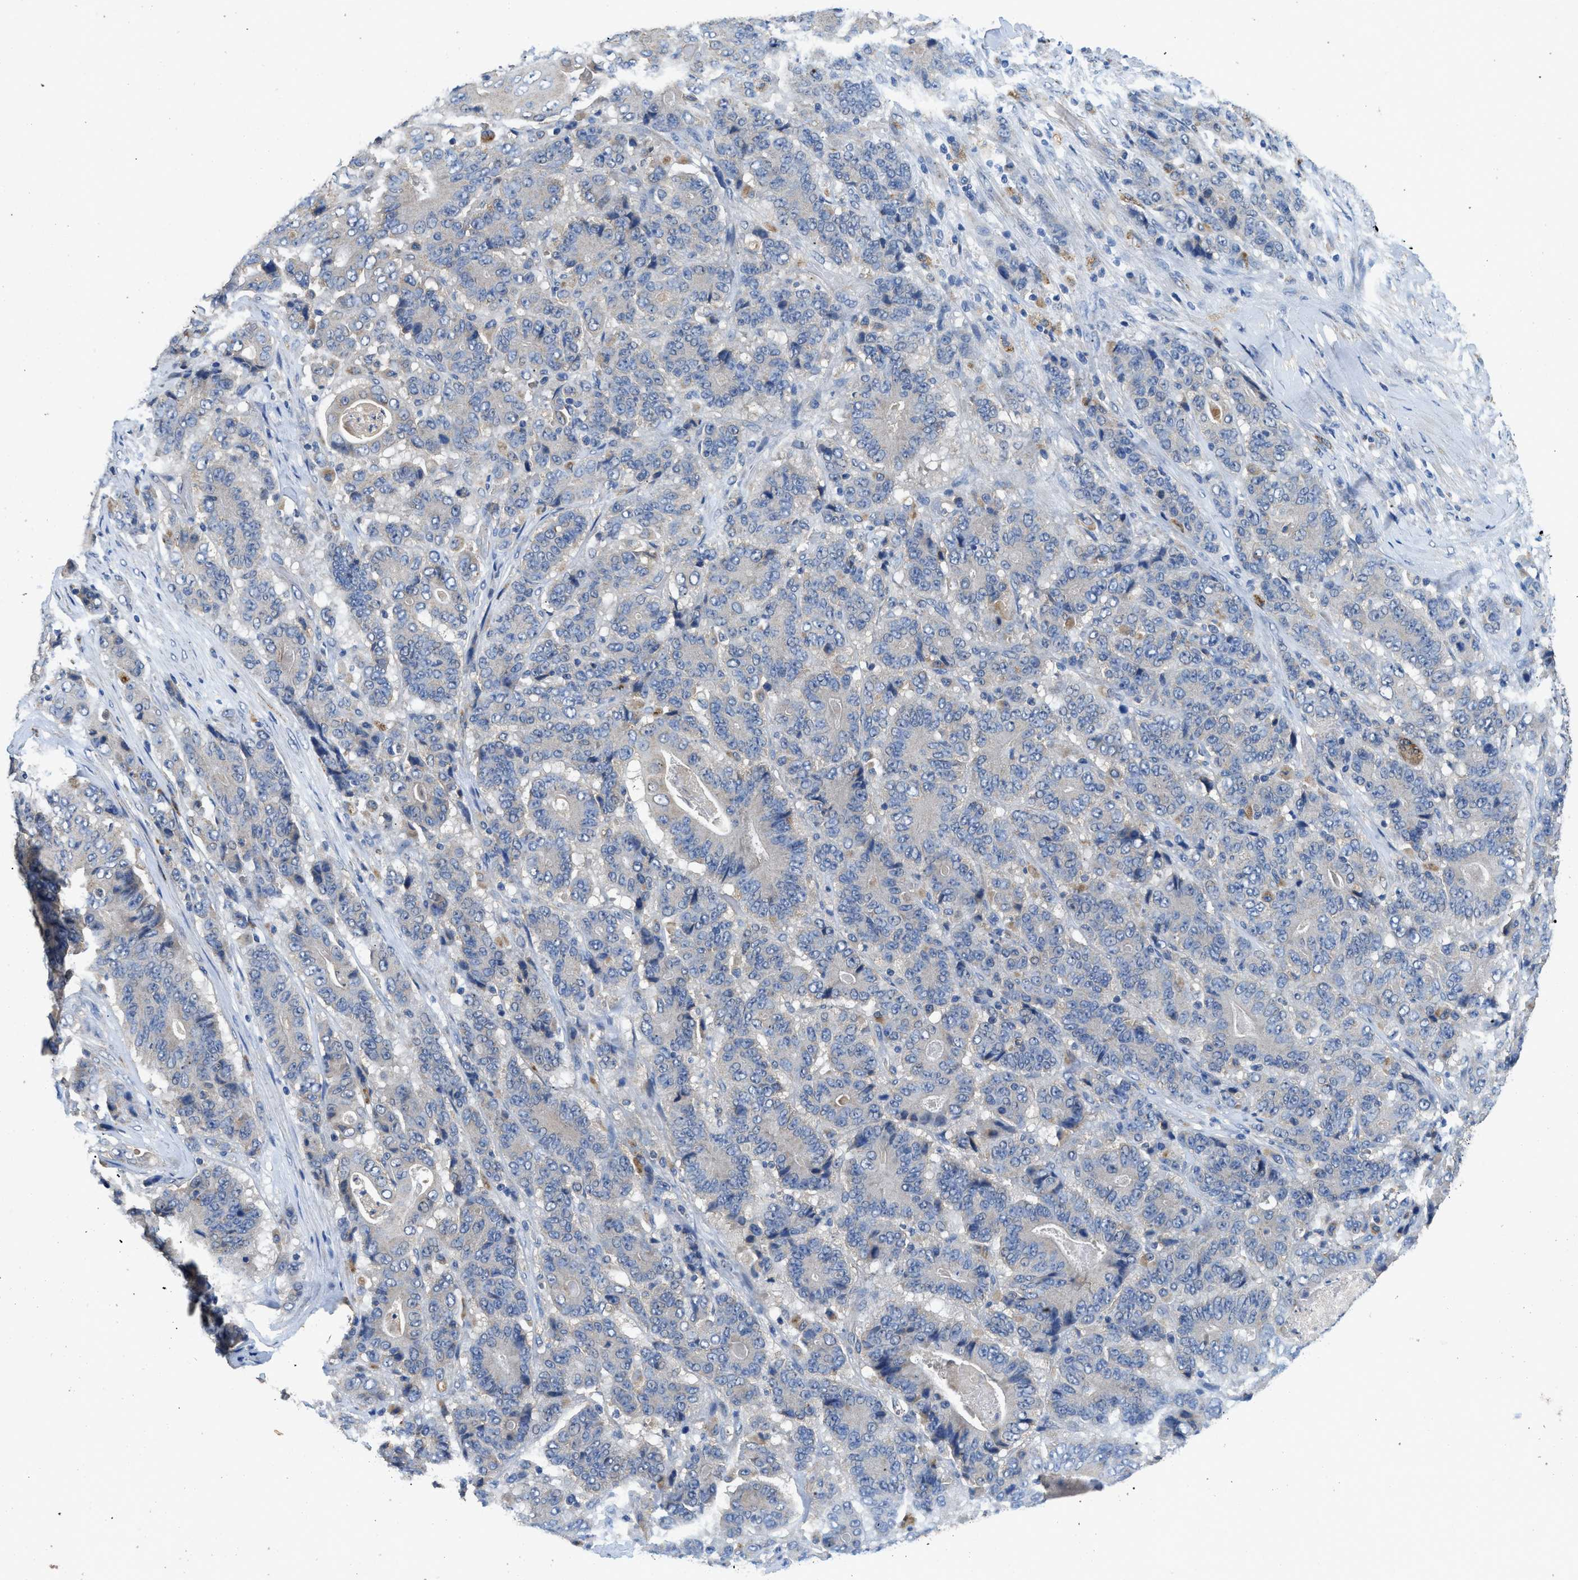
{"staining": {"intensity": "negative", "quantity": "none", "location": "none"}, "tissue": "stomach cancer", "cell_type": "Tumor cells", "image_type": "cancer", "snomed": [{"axis": "morphology", "description": "Adenocarcinoma, NOS"}, {"axis": "topography", "description": "Stomach"}], "caption": "An image of stomach adenocarcinoma stained for a protein shows no brown staining in tumor cells.", "gene": "CDK15", "patient": {"sex": "female", "age": 73}}